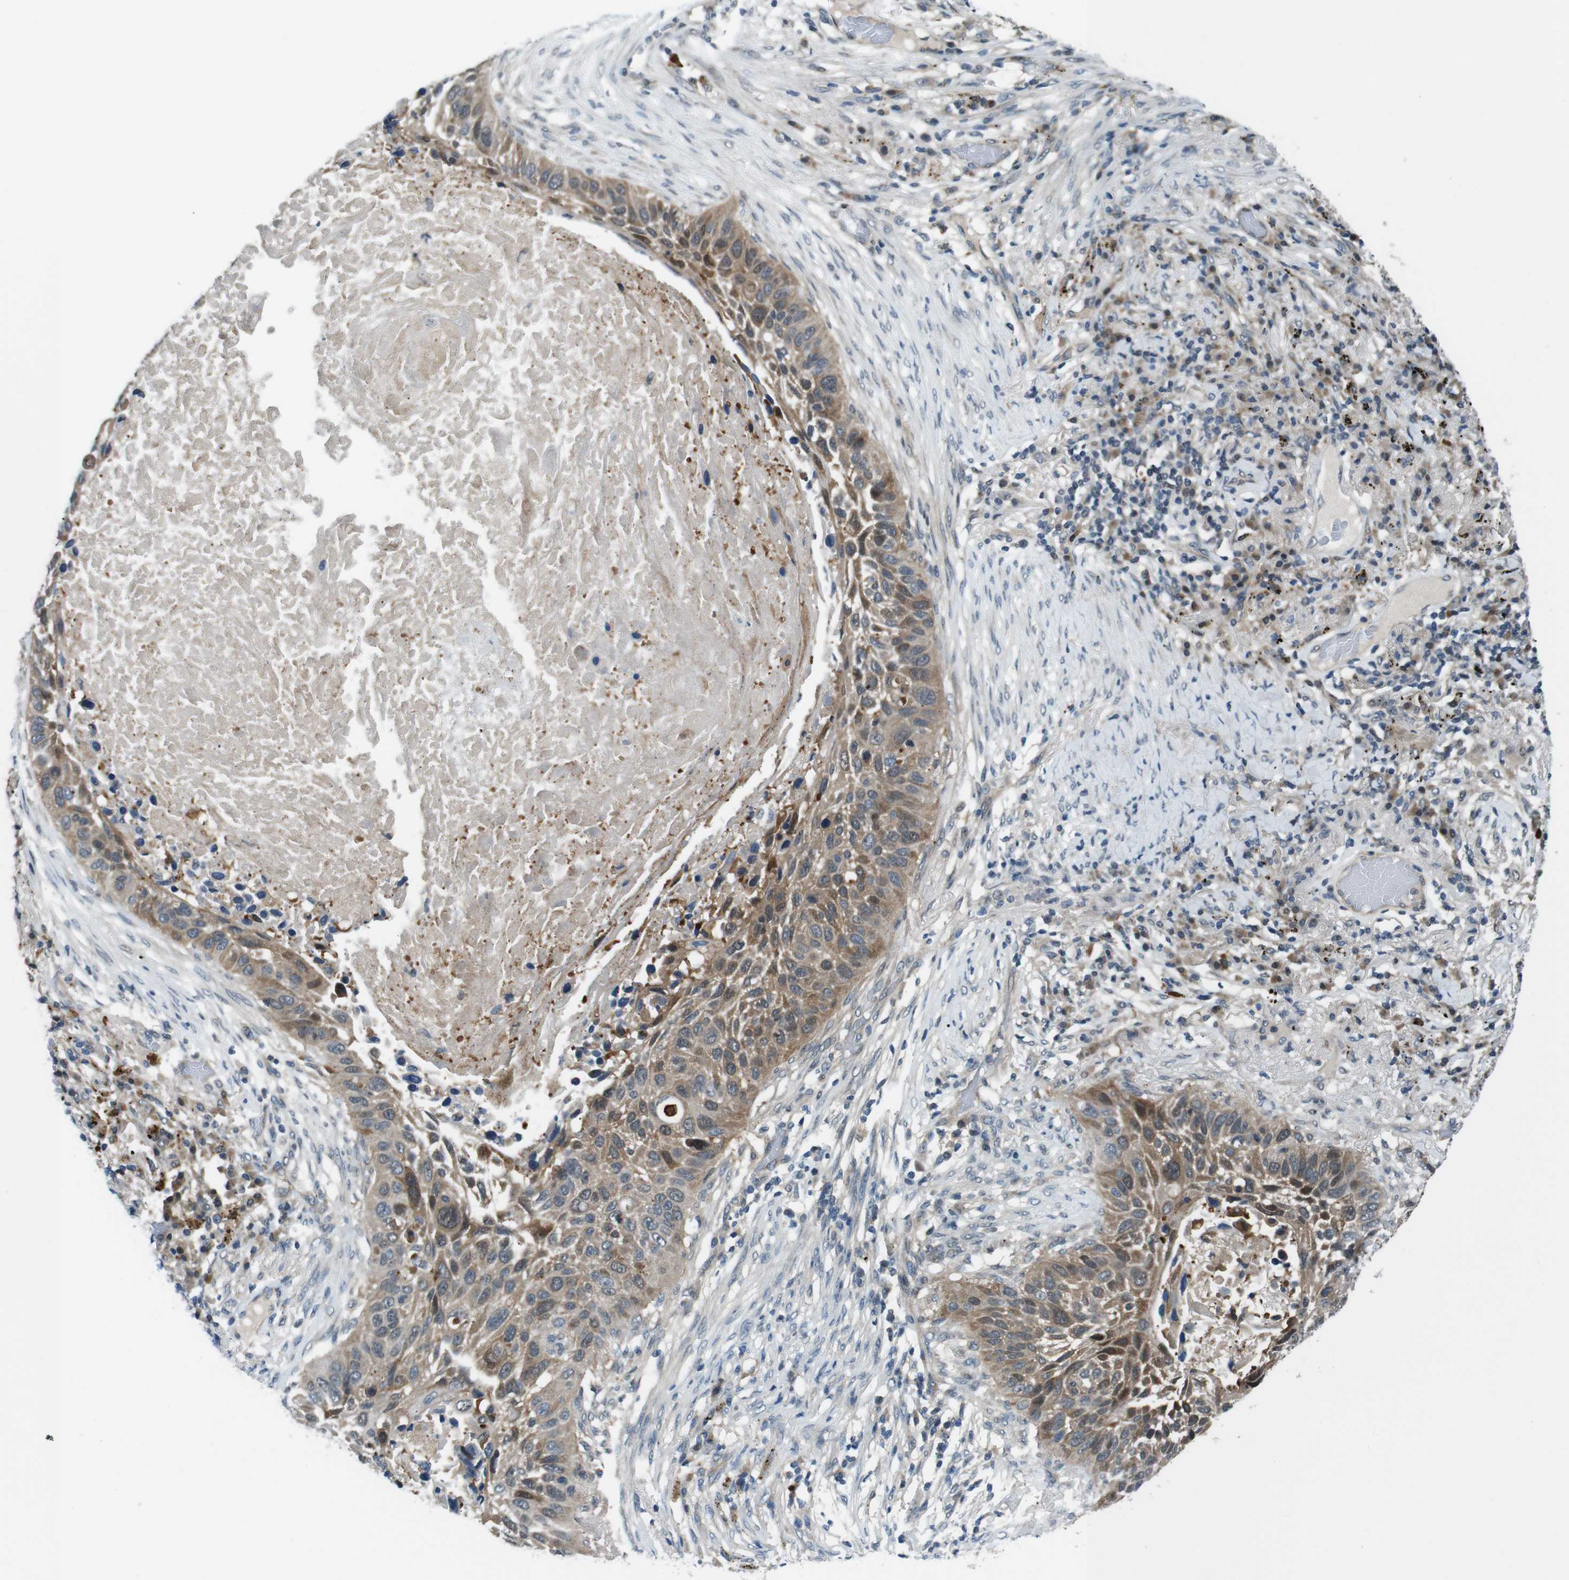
{"staining": {"intensity": "moderate", "quantity": ">75%", "location": "cytoplasmic/membranous"}, "tissue": "lung cancer", "cell_type": "Tumor cells", "image_type": "cancer", "snomed": [{"axis": "morphology", "description": "Squamous cell carcinoma, NOS"}, {"axis": "topography", "description": "Lung"}], "caption": "A brown stain labels moderate cytoplasmic/membranous positivity of a protein in human squamous cell carcinoma (lung) tumor cells.", "gene": "LRP5", "patient": {"sex": "male", "age": 57}}